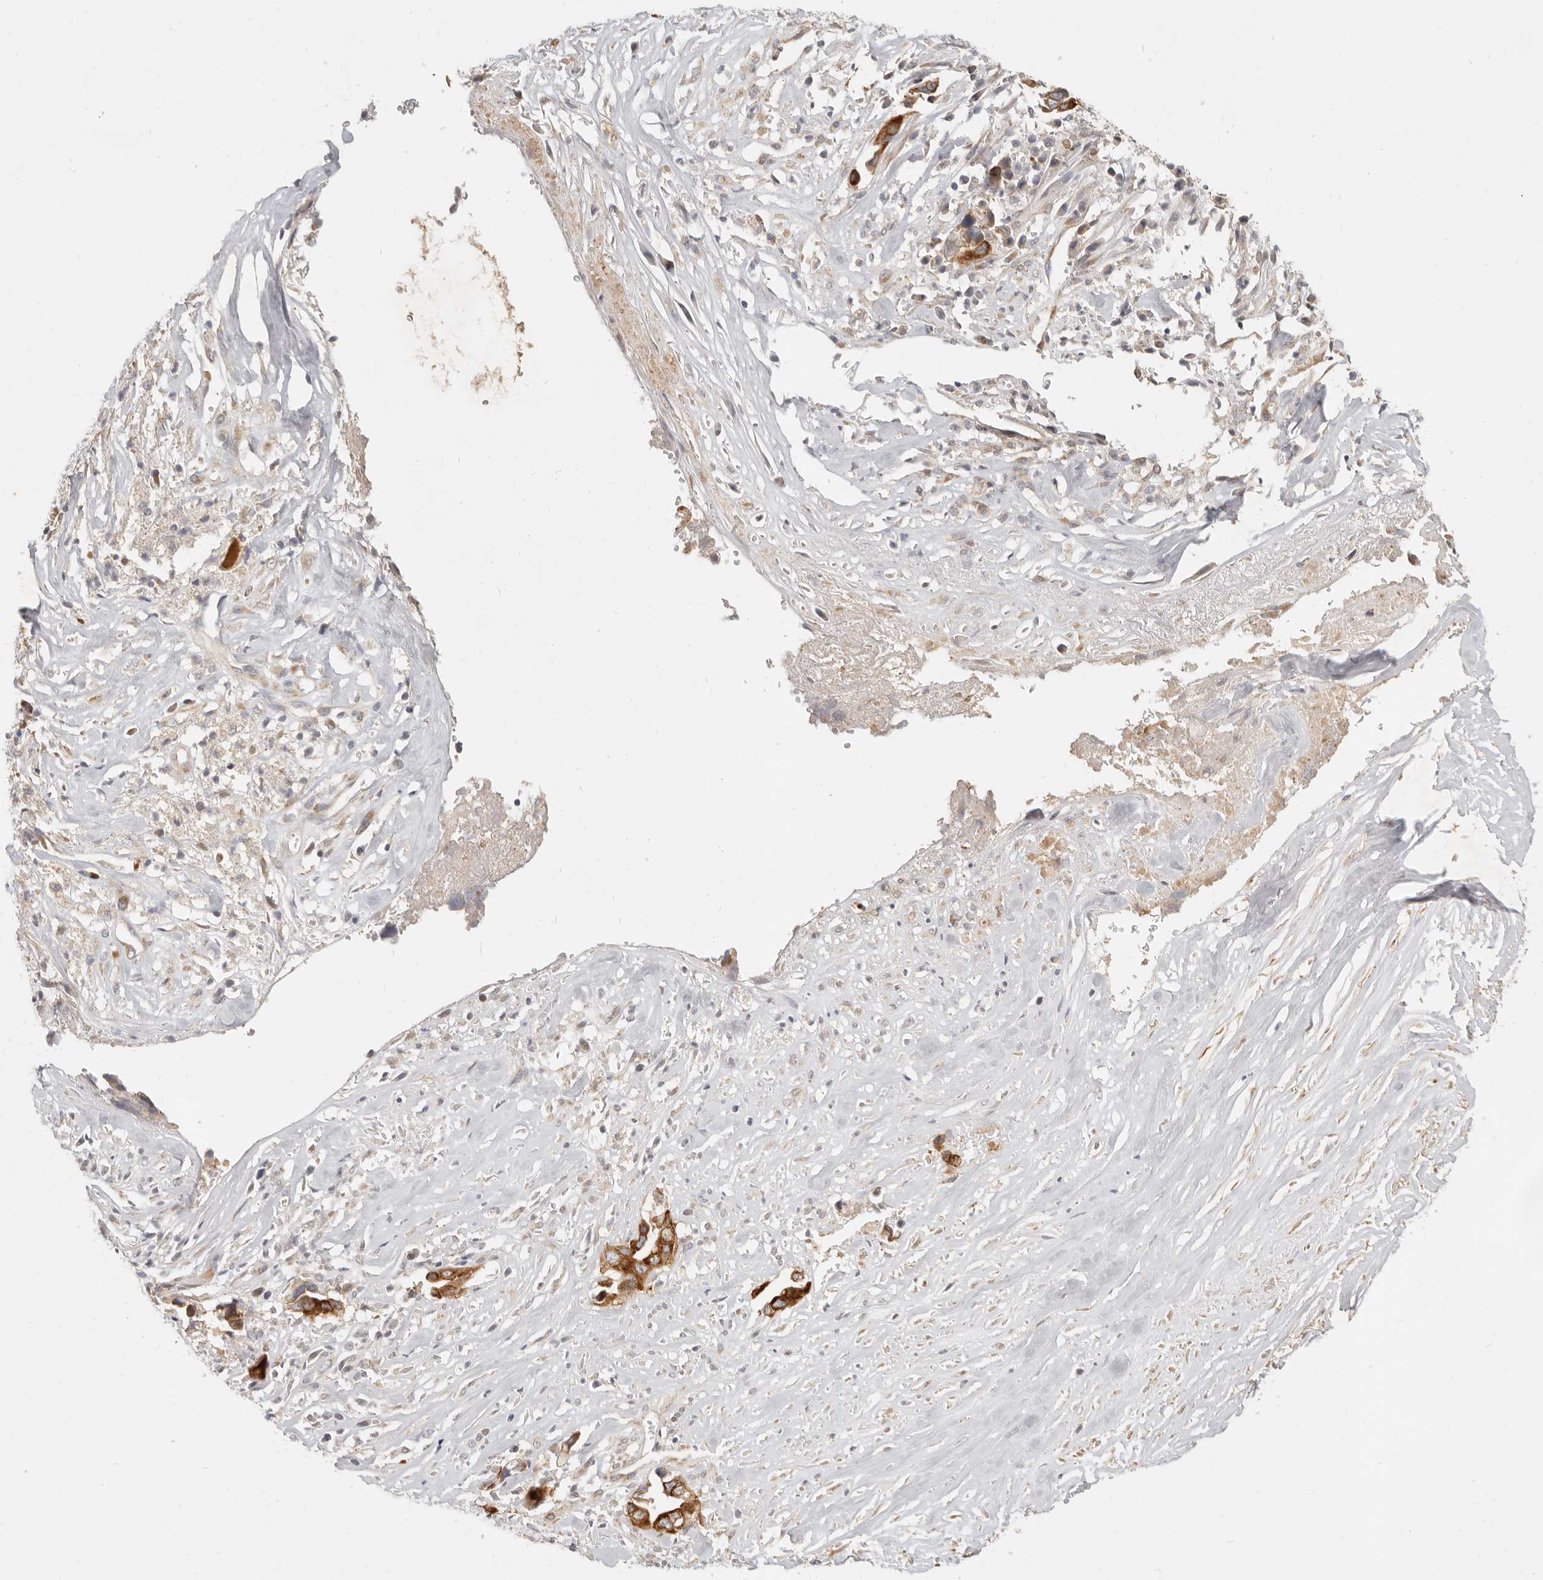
{"staining": {"intensity": "strong", "quantity": ">75%", "location": "cytoplasmic/membranous"}, "tissue": "liver cancer", "cell_type": "Tumor cells", "image_type": "cancer", "snomed": [{"axis": "morphology", "description": "Cholangiocarcinoma"}, {"axis": "topography", "description": "Liver"}], "caption": "Tumor cells display strong cytoplasmic/membranous expression in approximately >75% of cells in liver cancer. The staining was performed using DAB (3,3'-diaminobenzidine) to visualize the protein expression in brown, while the nuclei were stained in blue with hematoxylin (Magnification: 20x).", "gene": "PABPC4", "patient": {"sex": "female", "age": 79}}